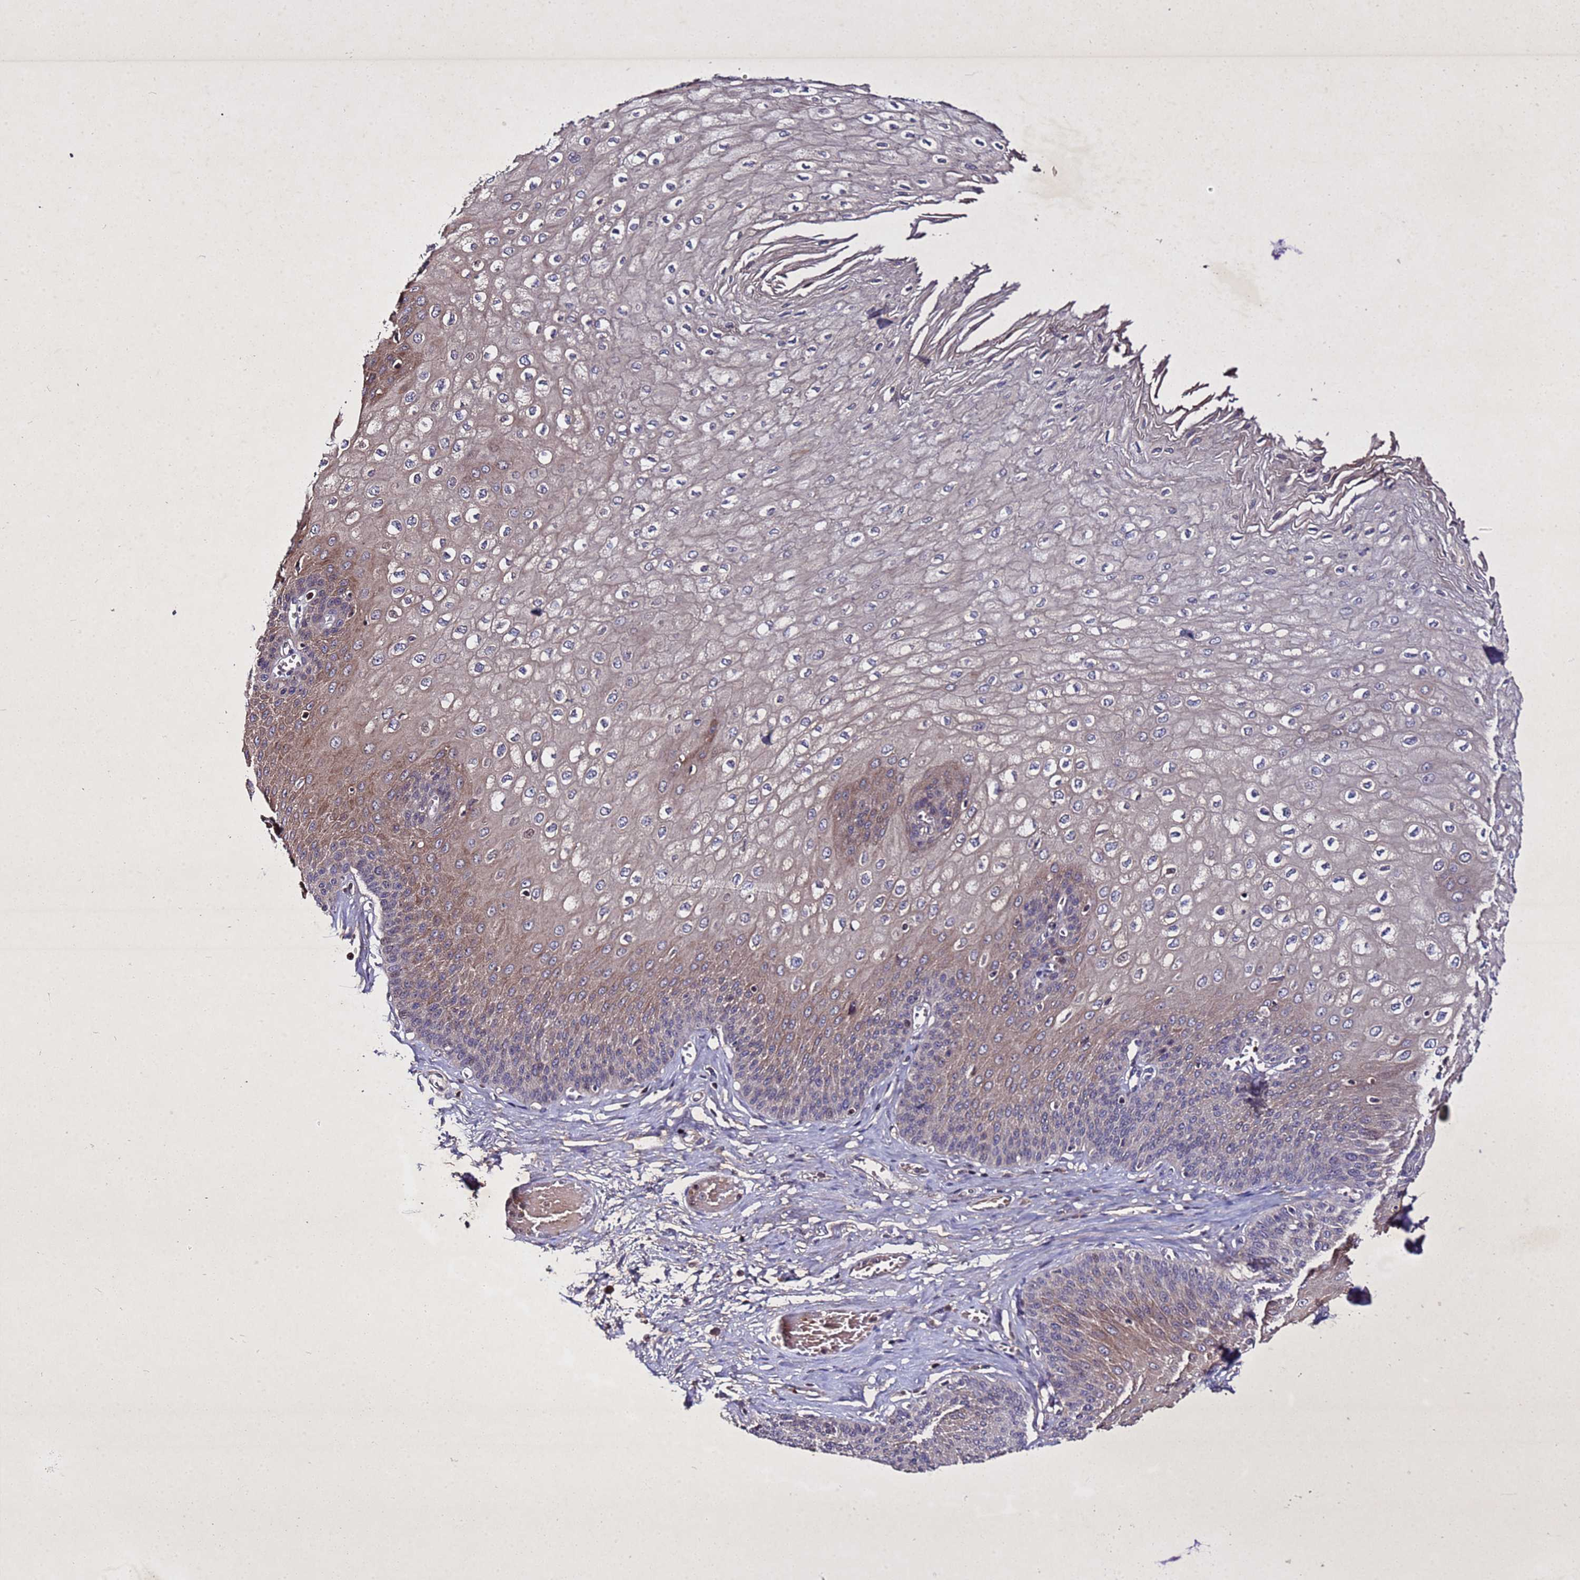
{"staining": {"intensity": "moderate", "quantity": "<25%", "location": "cytoplasmic/membranous"}, "tissue": "esophagus", "cell_type": "Squamous epithelial cells", "image_type": "normal", "snomed": [{"axis": "morphology", "description": "Normal tissue, NOS"}, {"axis": "topography", "description": "Esophagus"}], "caption": "Immunohistochemical staining of benign esophagus displays moderate cytoplasmic/membranous protein expression in approximately <25% of squamous epithelial cells.", "gene": "SV2B", "patient": {"sex": "male", "age": 60}}